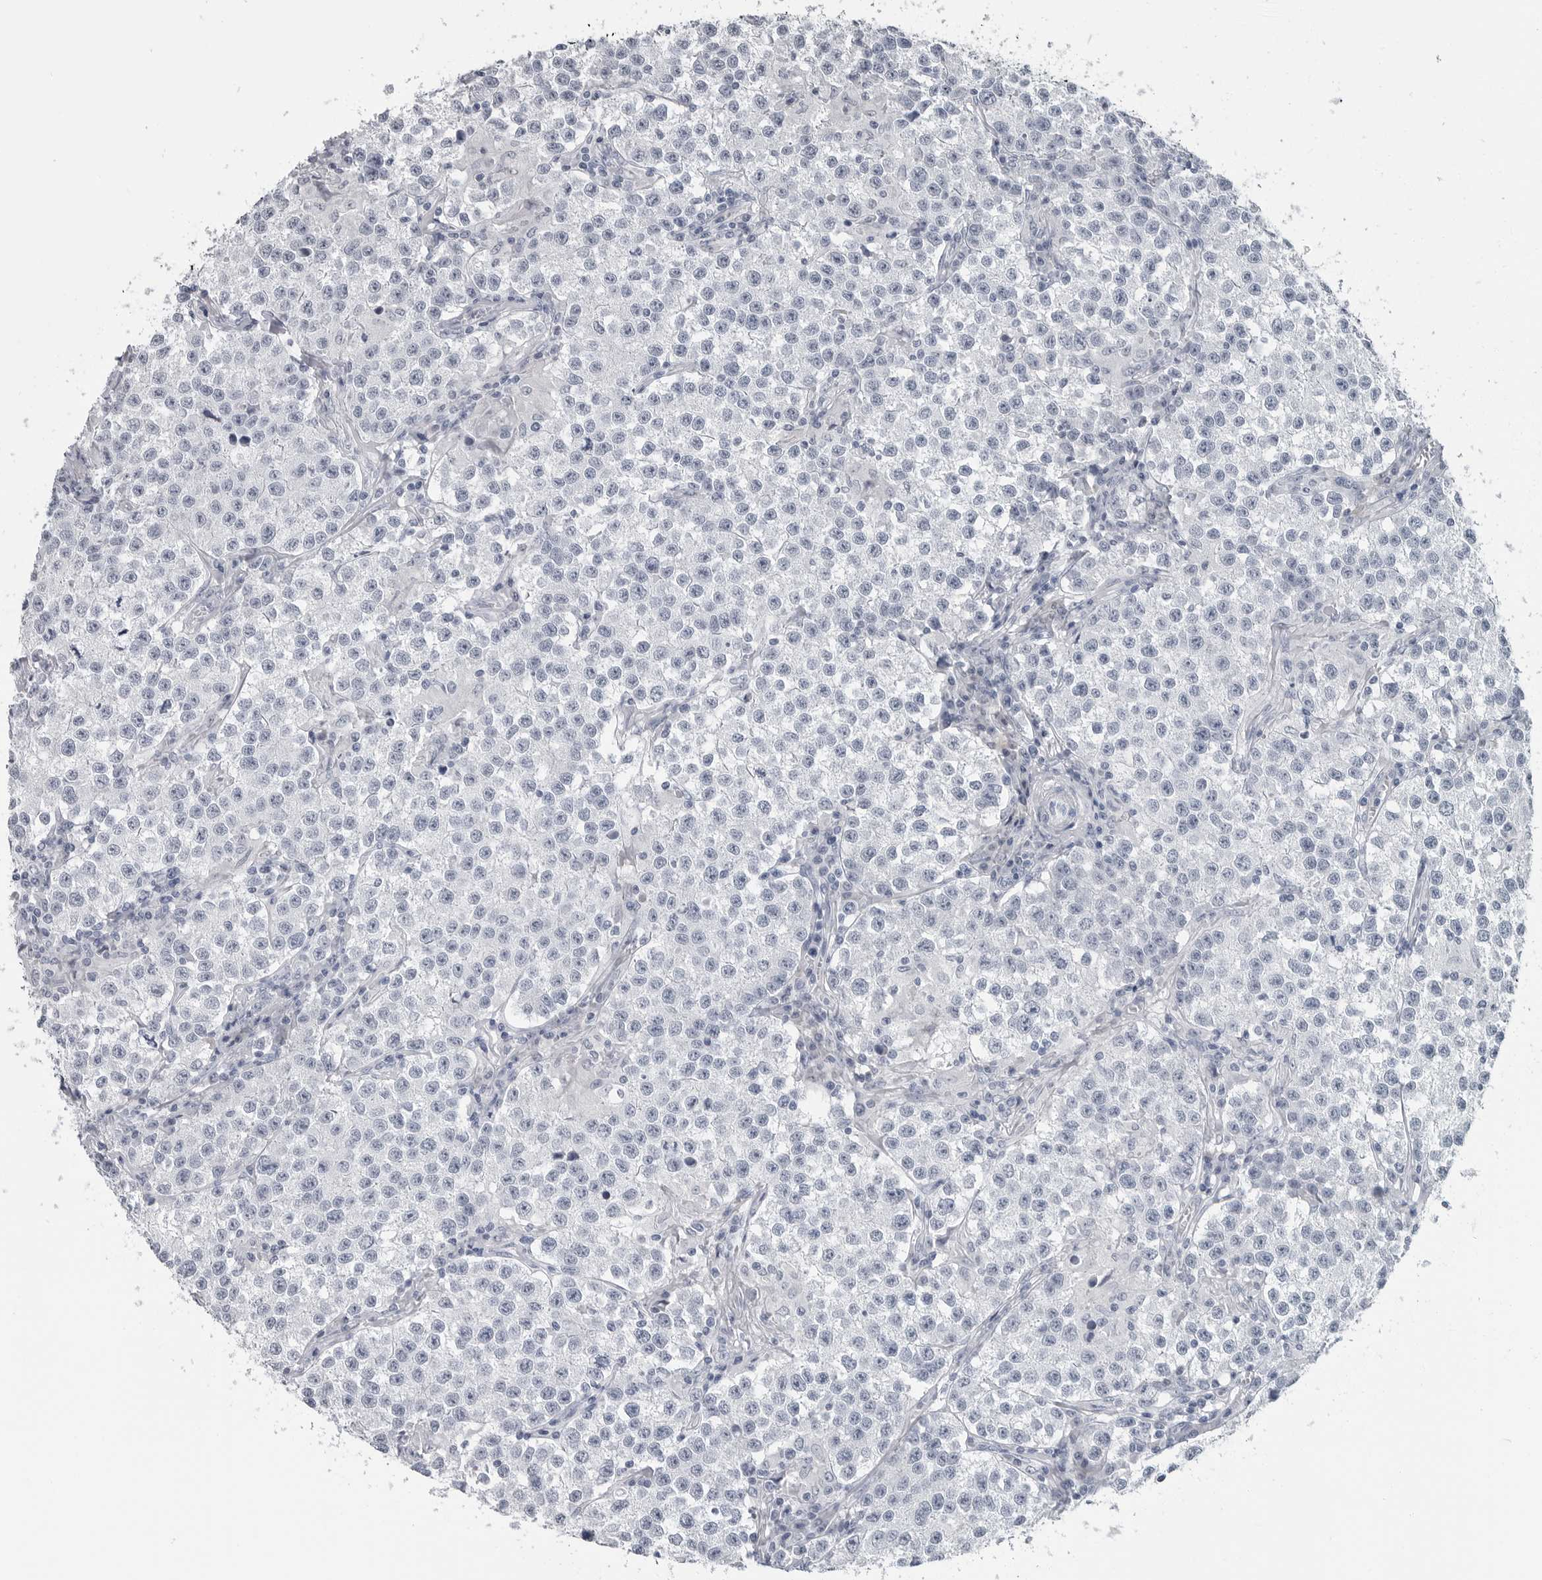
{"staining": {"intensity": "negative", "quantity": "none", "location": "none"}, "tissue": "testis cancer", "cell_type": "Tumor cells", "image_type": "cancer", "snomed": [{"axis": "morphology", "description": "Seminoma, NOS"}, {"axis": "morphology", "description": "Carcinoma, Embryonal, NOS"}, {"axis": "topography", "description": "Testis"}], "caption": "Immunohistochemical staining of testis cancer shows no significant positivity in tumor cells. (Brightfield microscopy of DAB IHC at high magnification).", "gene": "AMPD1", "patient": {"sex": "male", "age": 43}}